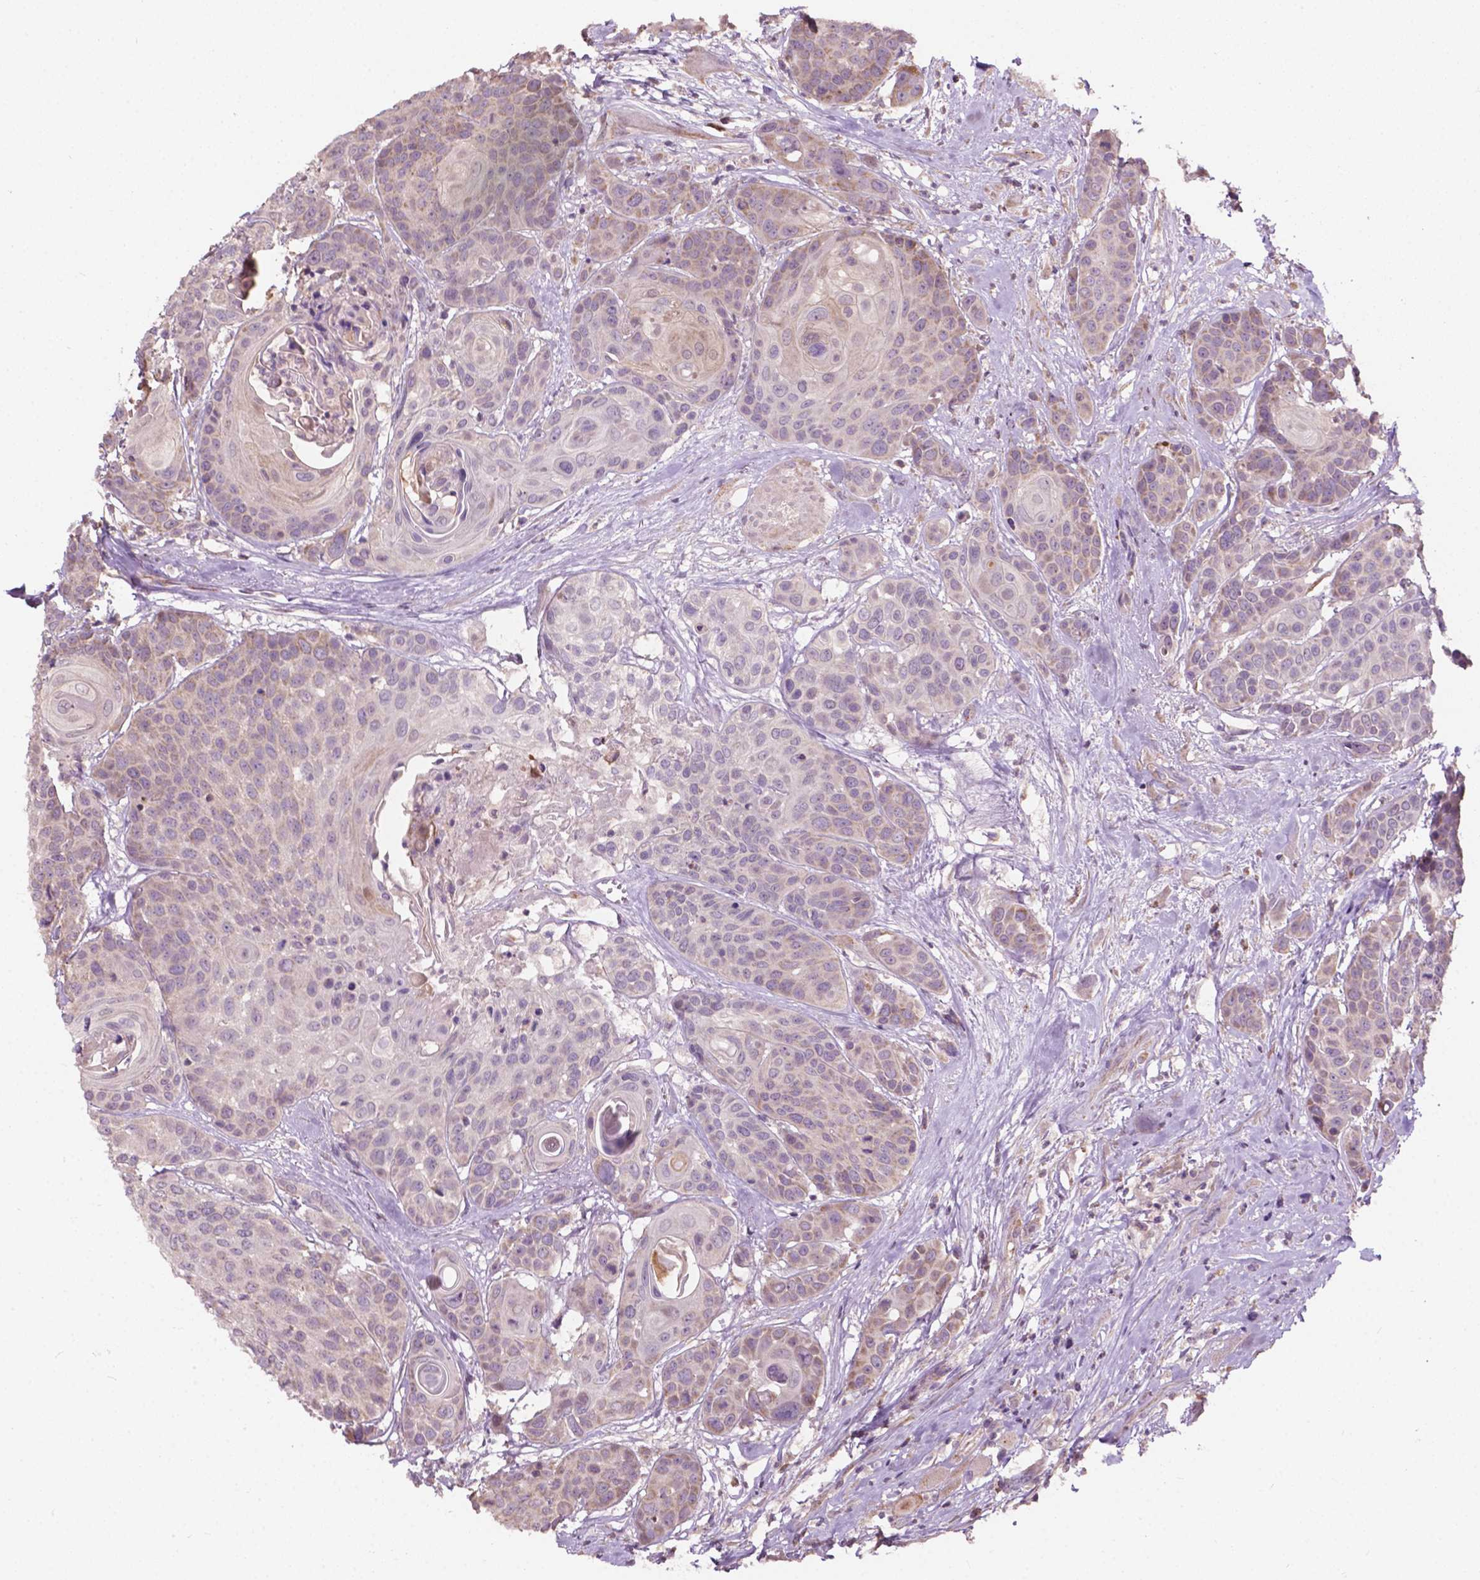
{"staining": {"intensity": "weak", "quantity": "25%-75%", "location": "cytoplasmic/membranous"}, "tissue": "head and neck cancer", "cell_type": "Tumor cells", "image_type": "cancer", "snomed": [{"axis": "morphology", "description": "Squamous cell carcinoma, NOS"}, {"axis": "topography", "description": "Oral tissue"}, {"axis": "topography", "description": "Head-Neck"}], "caption": "An IHC micrograph of neoplastic tissue is shown. Protein staining in brown highlights weak cytoplasmic/membranous positivity in head and neck cancer (squamous cell carcinoma) within tumor cells.", "gene": "NDUFA10", "patient": {"sex": "male", "age": 56}}